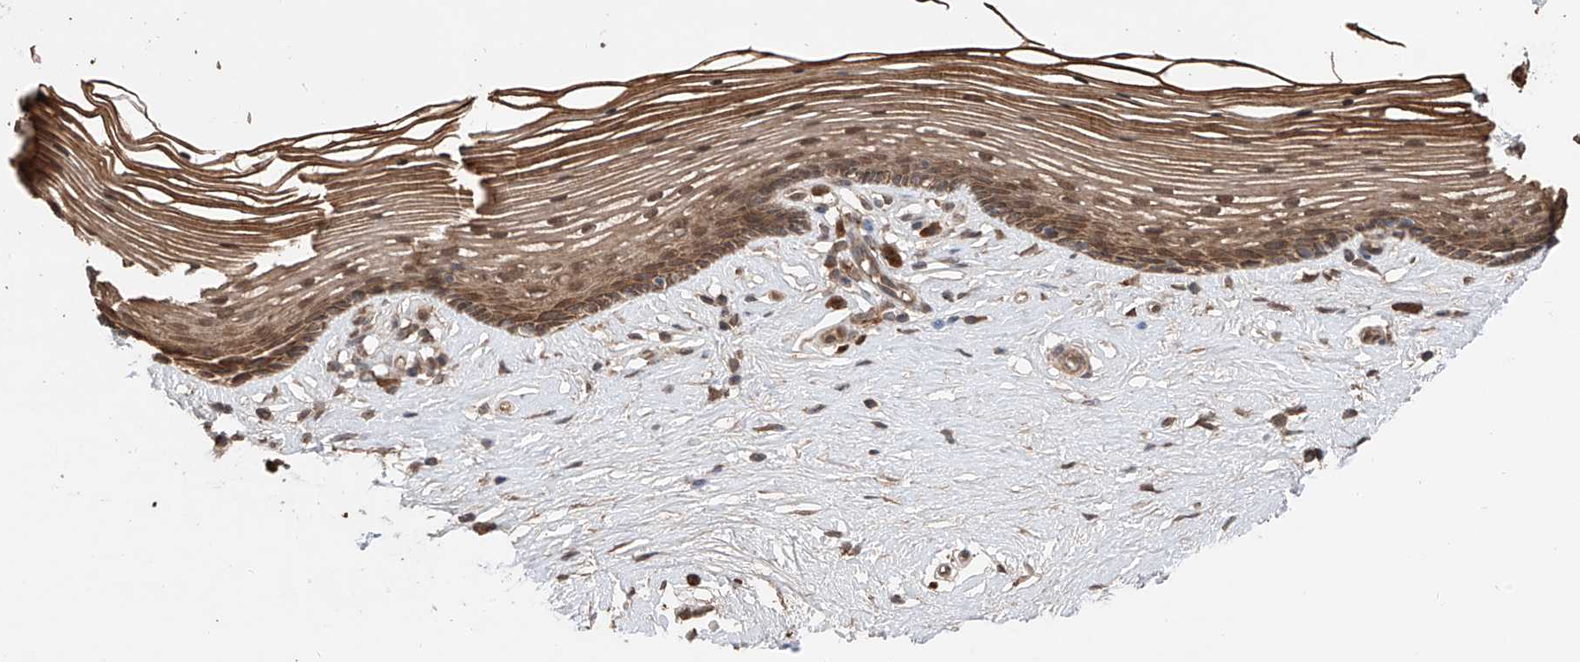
{"staining": {"intensity": "moderate", "quantity": ">75%", "location": "cytoplasmic/membranous"}, "tissue": "vagina", "cell_type": "Squamous epithelial cells", "image_type": "normal", "snomed": [{"axis": "morphology", "description": "Normal tissue, NOS"}, {"axis": "topography", "description": "Vagina"}], "caption": "This histopathology image exhibits immunohistochemistry staining of benign human vagina, with medium moderate cytoplasmic/membranous expression in about >75% of squamous epithelial cells.", "gene": "FAM135A", "patient": {"sex": "female", "age": 46}}